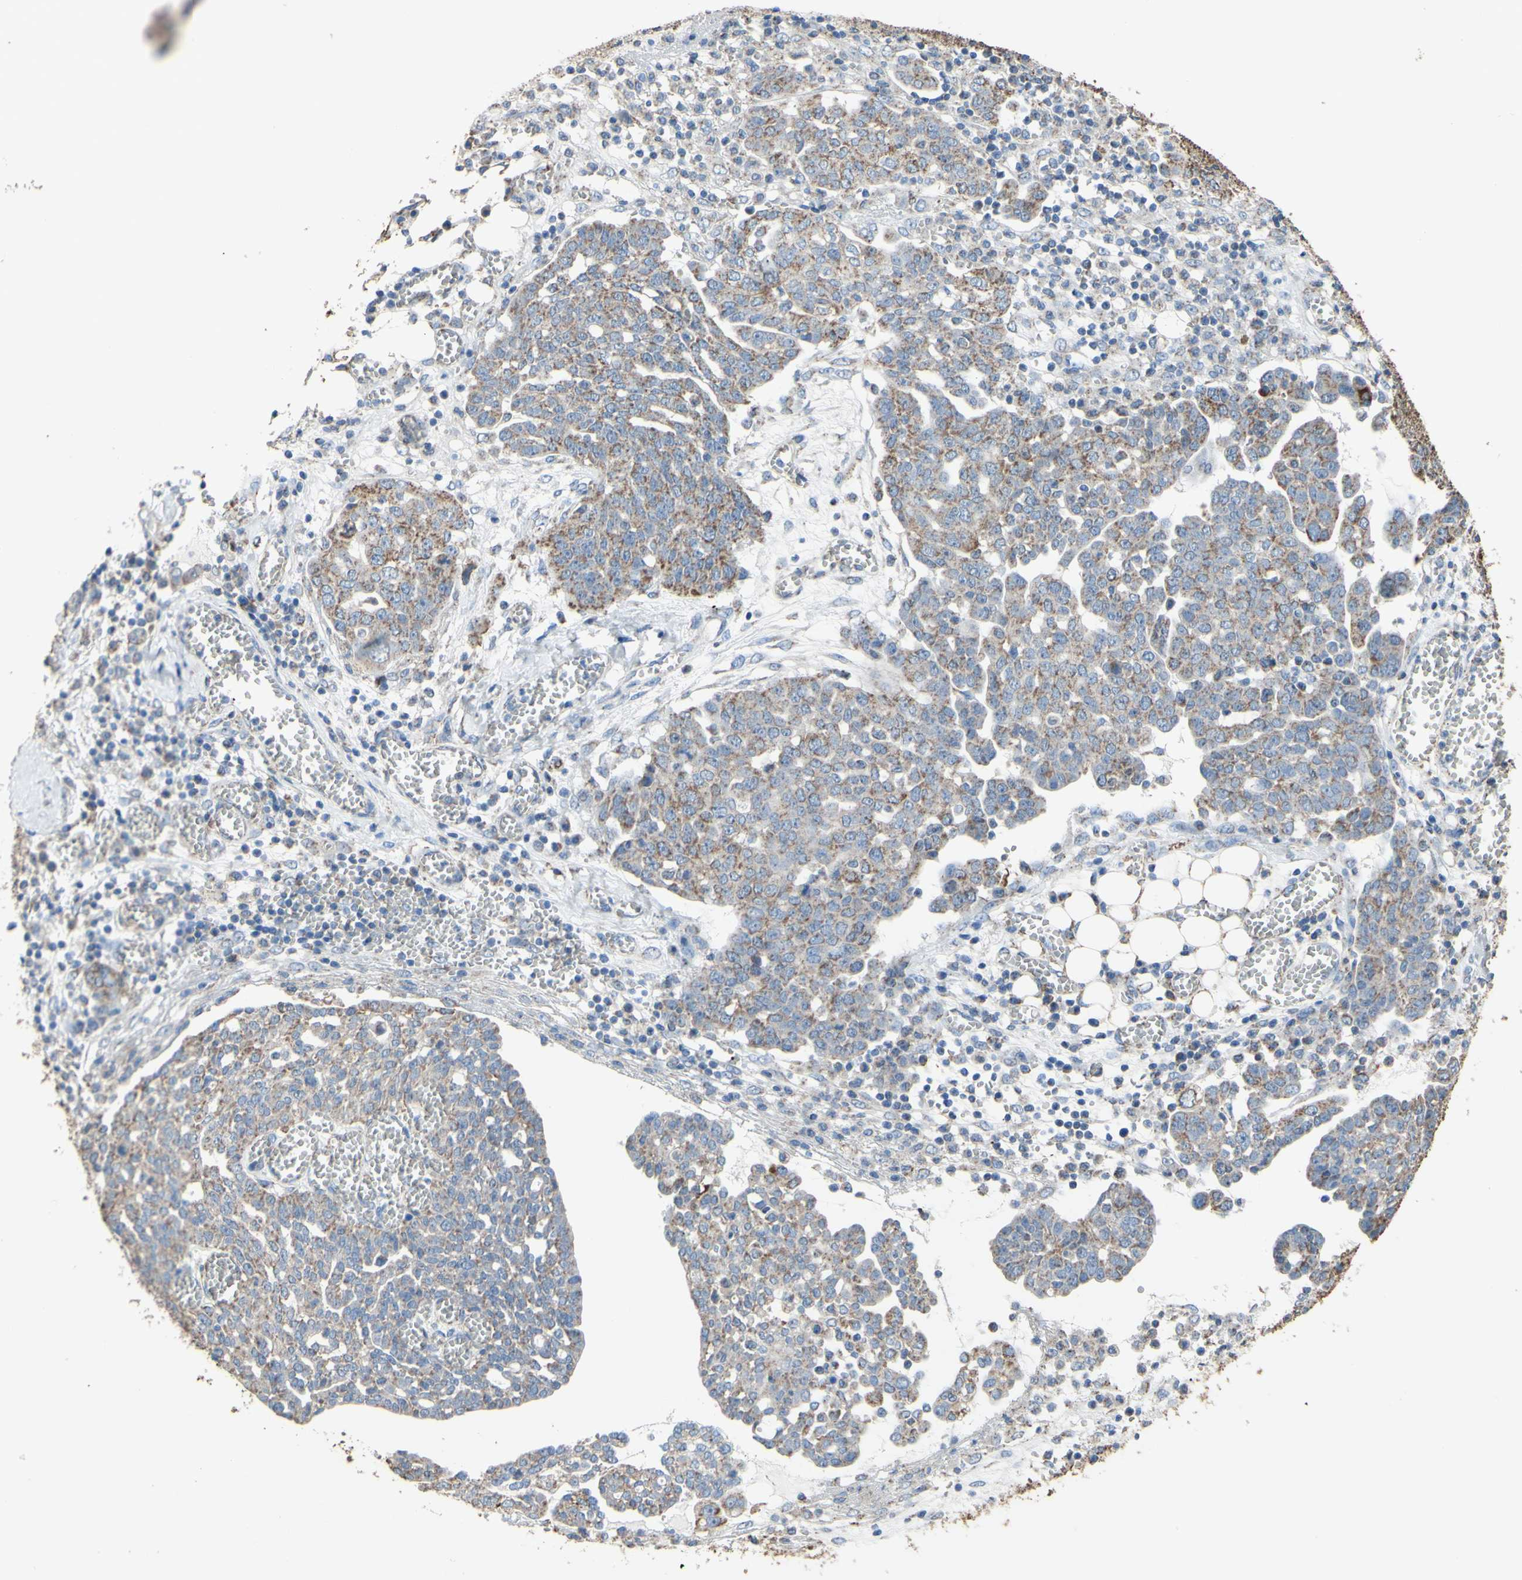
{"staining": {"intensity": "weak", "quantity": "25%-75%", "location": "cytoplasmic/membranous"}, "tissue": "ovarian cancer", "cell_type": "Tumor cells", "image_type": "cancer", "snomed": [{"axis": "morphology", "description": "Cystadenocarcinoma, serous, NOS"}, {"axis": "topography", "description": "Soft tissue"}, {"axis": "topography", "description": "Ovary"}], "caption": "Immunohistochemistry (IHC) histopathology image of neoplastic tissue: human ovarian cancer (serous cystadenocarcinoma) stained using immunohistochemistry (IHC) demonstrates low levels of weak protein expression localized specifically in the cytoplasmic/membranous of tumor cells, appearing as a cytoplasmic/membranous brown color.", "gene": "CMKLR2", "patient": {"sex": "female", "age": 57}}